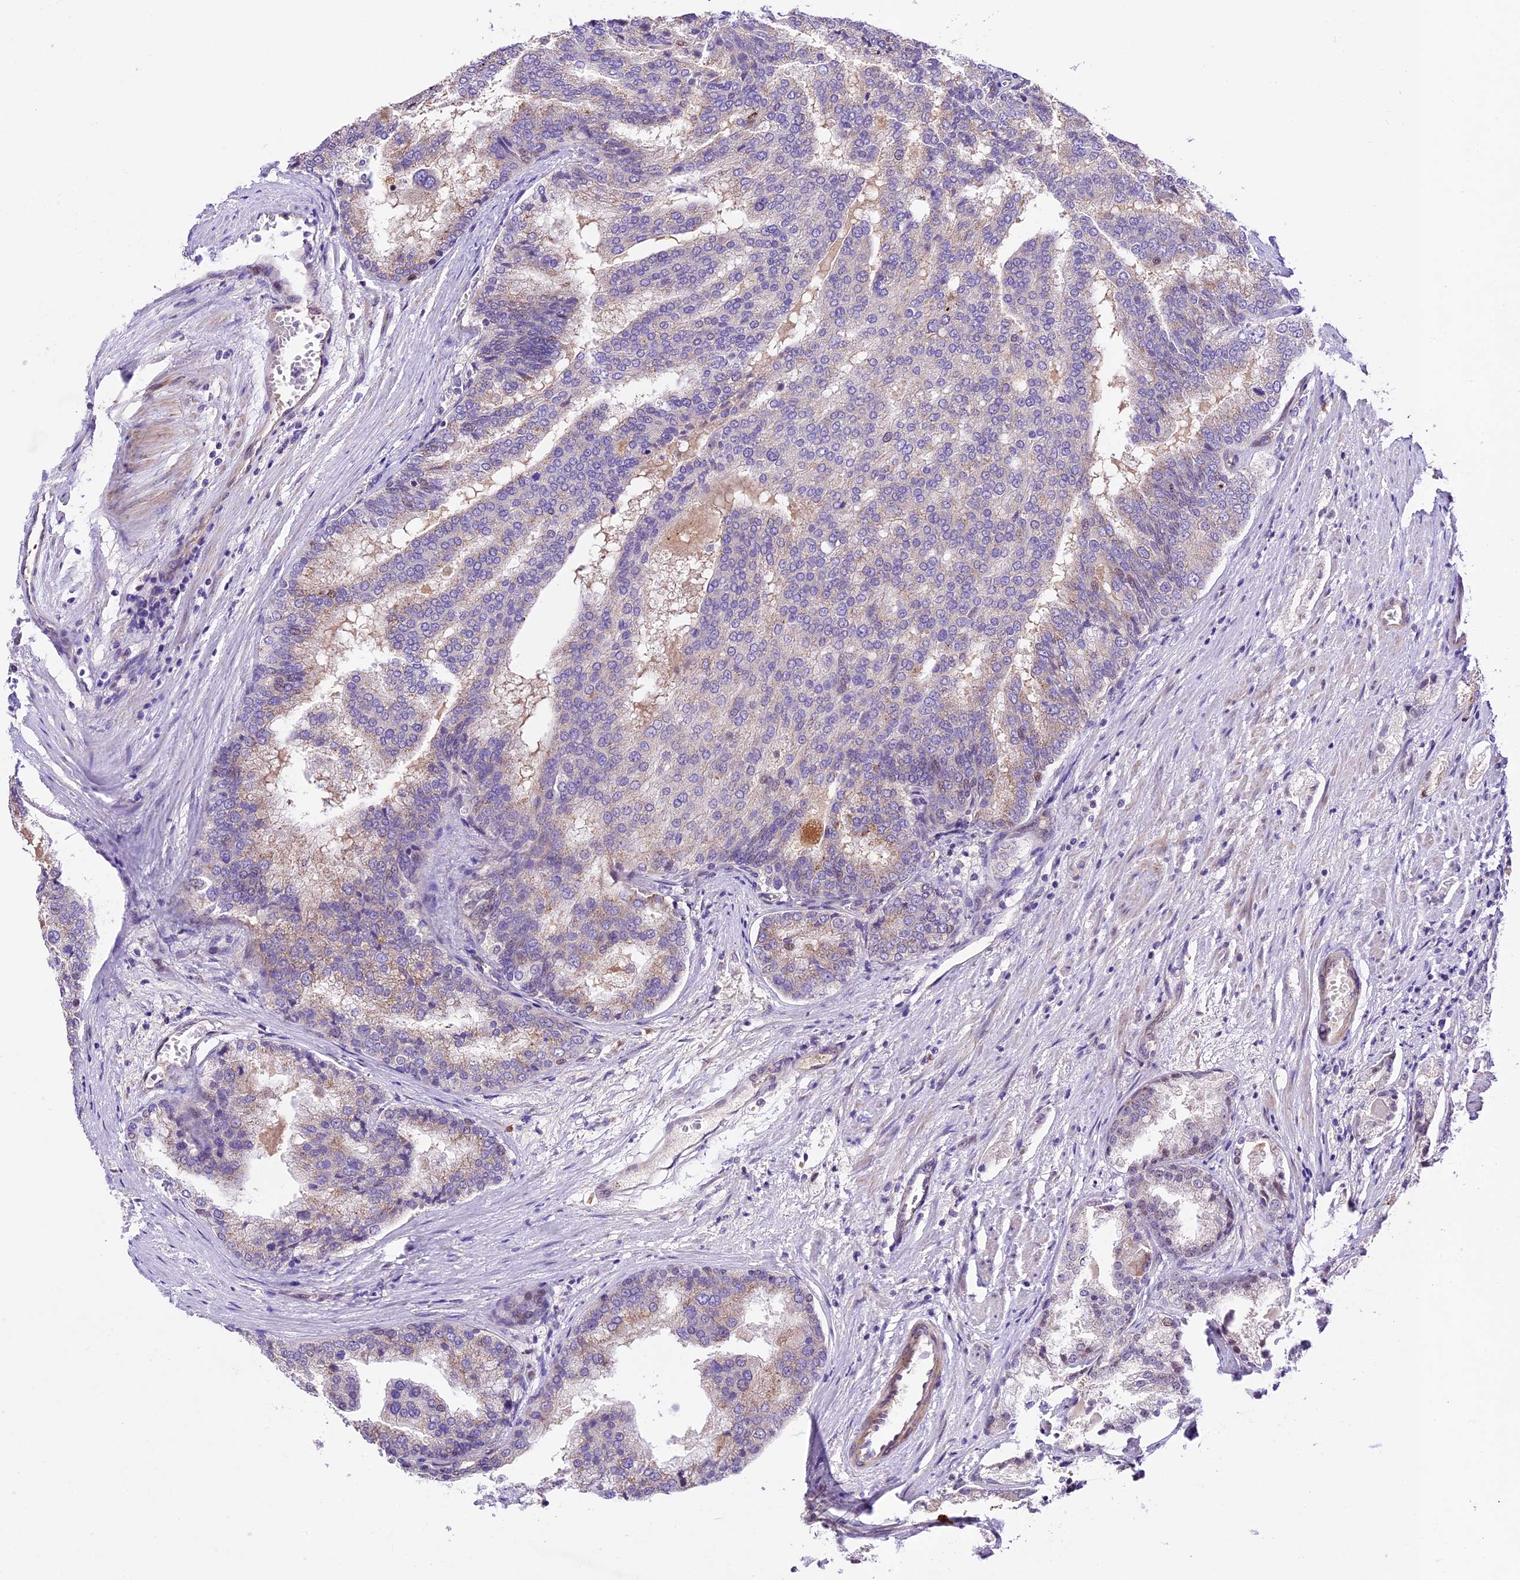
{"staining": {"intensity": "weak", "quantity": "<25%", "location": "cytoplasmic/membranous"}, "tissue": "prostate cancer", "cell_type": "Tumor cells", "image_type": "cancer", "snomed": [{"axis": "morphology", "description": "Adenocarcinoma, High grade"}, {"axis": "topography", "description": "Prostate"}], "caption": "Prostate cancer (high-grade adenocarcinoma) stained for a protein using immunohistochemistry displays no staining tumor cells.", "gene": "CCSER1", "patient": {"sex": "male", "age": 50}}